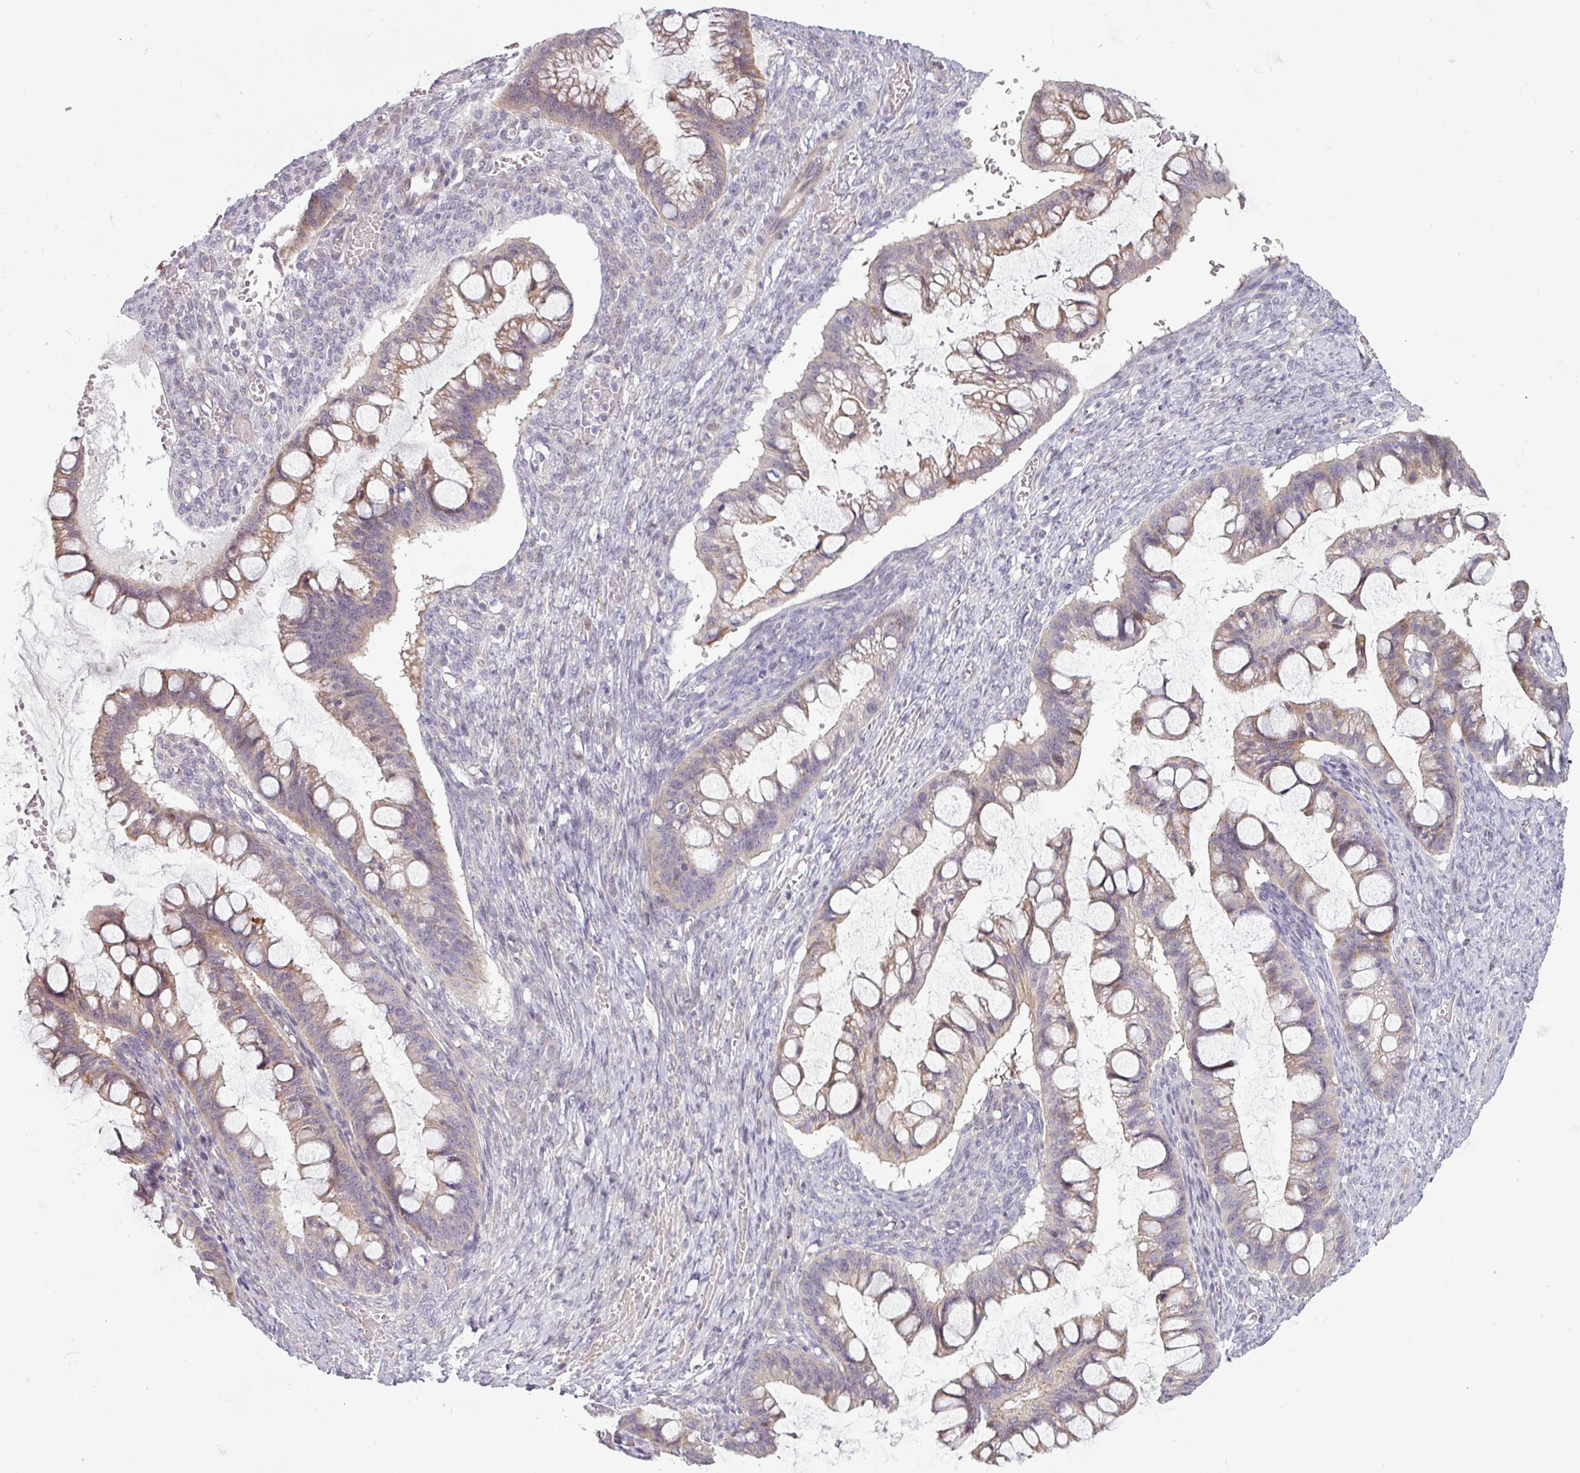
{"staining": {"intensity": "weak", "quantity": ">75%", "location": "cytoplasmic/membranous"}, "tissue": "ovarian cancer", "cell_type": "Tumor cells", "image_type": "cancer", "snomed": [{"axis": "morphology", "description": "Cystadenocarcinoma, mucinous, NOS"}, {"axis": "topography", "description": "Ovary"}], "caption": "High-power microscopy captured an IHC image of mucinous cystadenocarcinoma (ovarian), revealing weak cytoplasmic/membranous expression in approximately >75% of tumor cells. The staining is performed using DAB (3,3'-diaminobenzidine) brown chromogen to label protein expression. The nuclei are counter-stained blue using hematoxylin.", "gene": "C2orf16", "patient": {"sex": "female", "age": 73}}